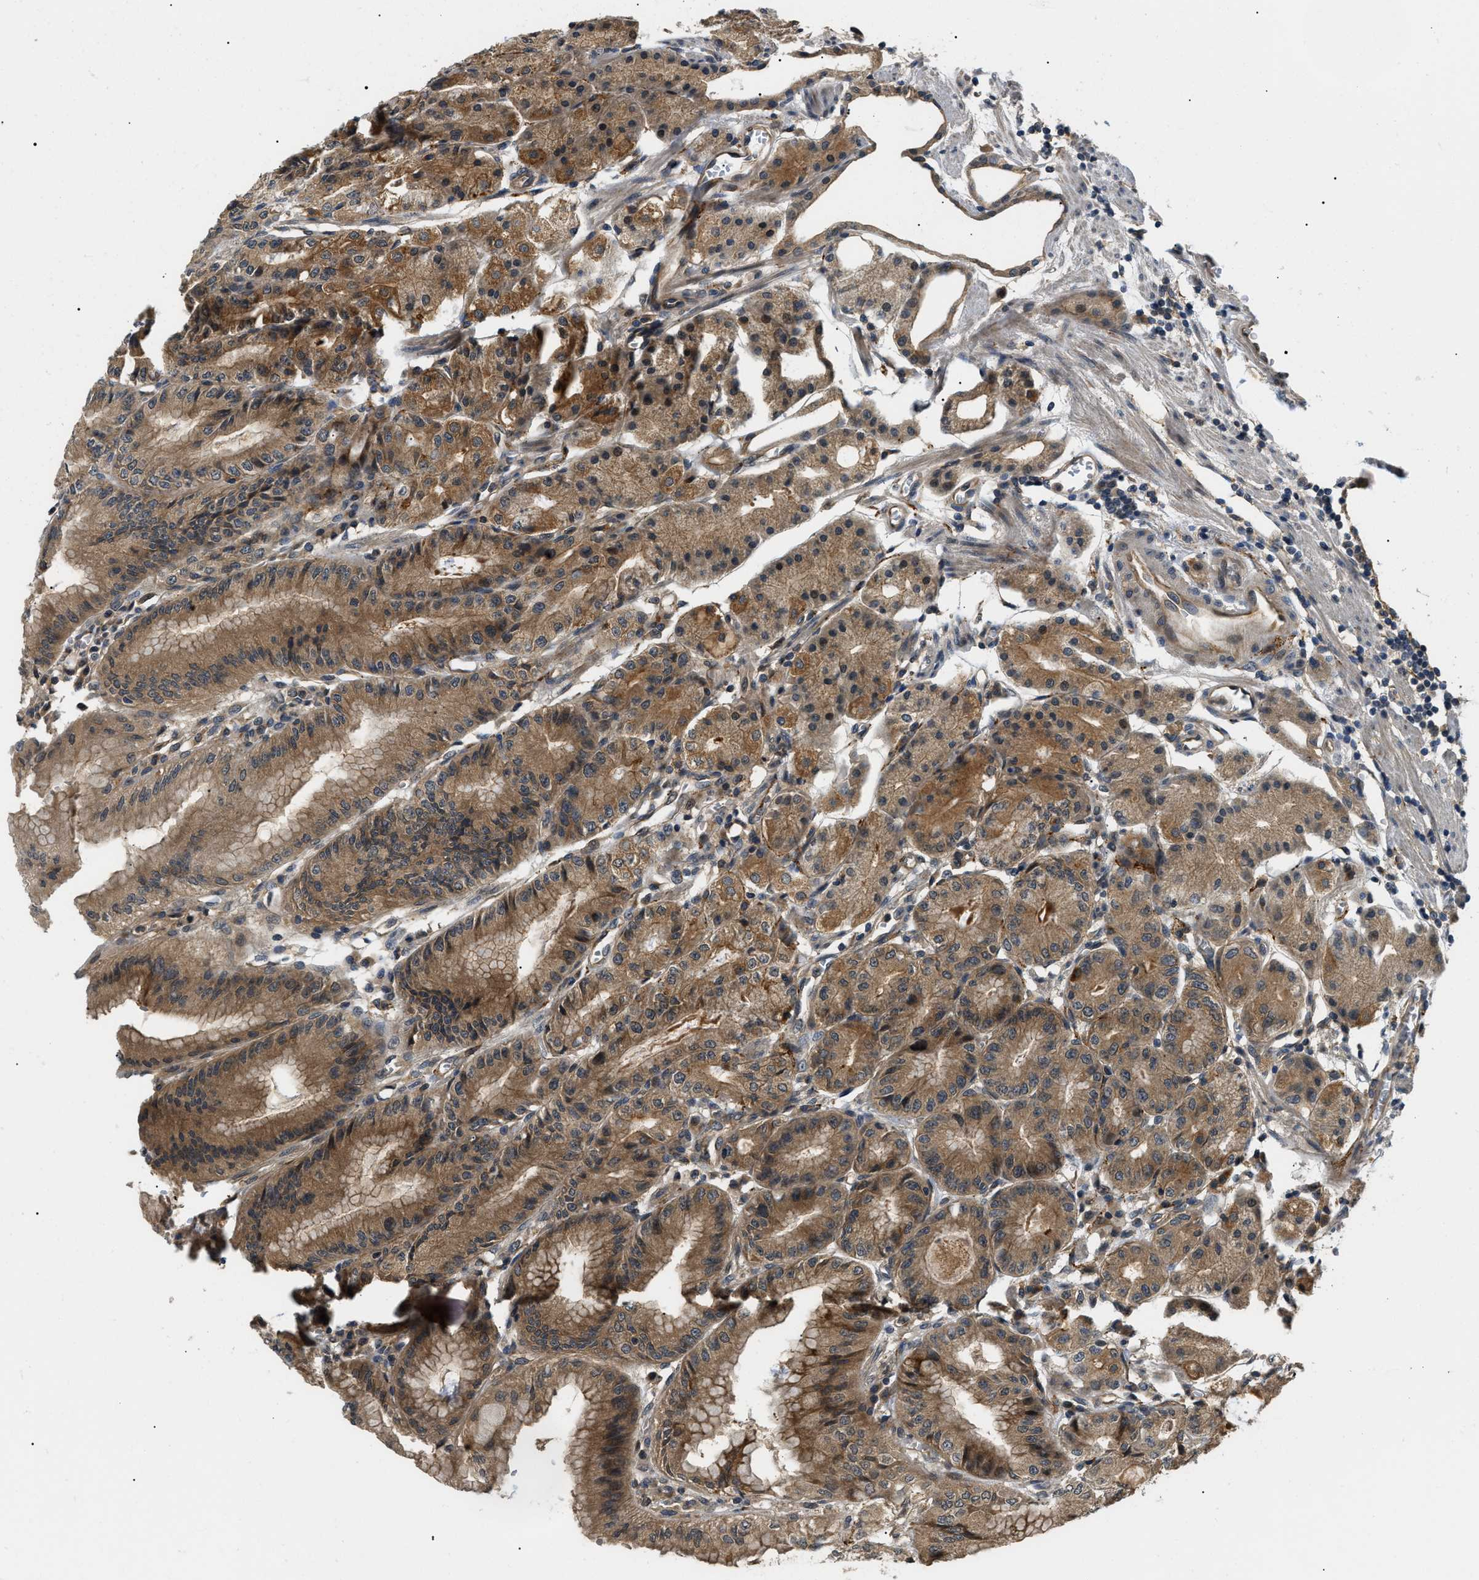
{"staining": {"intensity": "strong", "quantity": ">75%", "location": "cytoplasmic/membranous"}, "tissue": "stomach", "cell_type": "Glandular cells", "image_type": "normal", "snomed": [{"axis": "morphology", "description": "Normal tissue, NOS"}, {"axis": "topography", "description": "Stomach, lower"}], "caption": "Strong cytoplasmic/membranous protein positivity is identified in about >75% of glandular cells in stomach.", "gene": "ATP6AP1", "patient": {"sex": "male", "age": 71}}